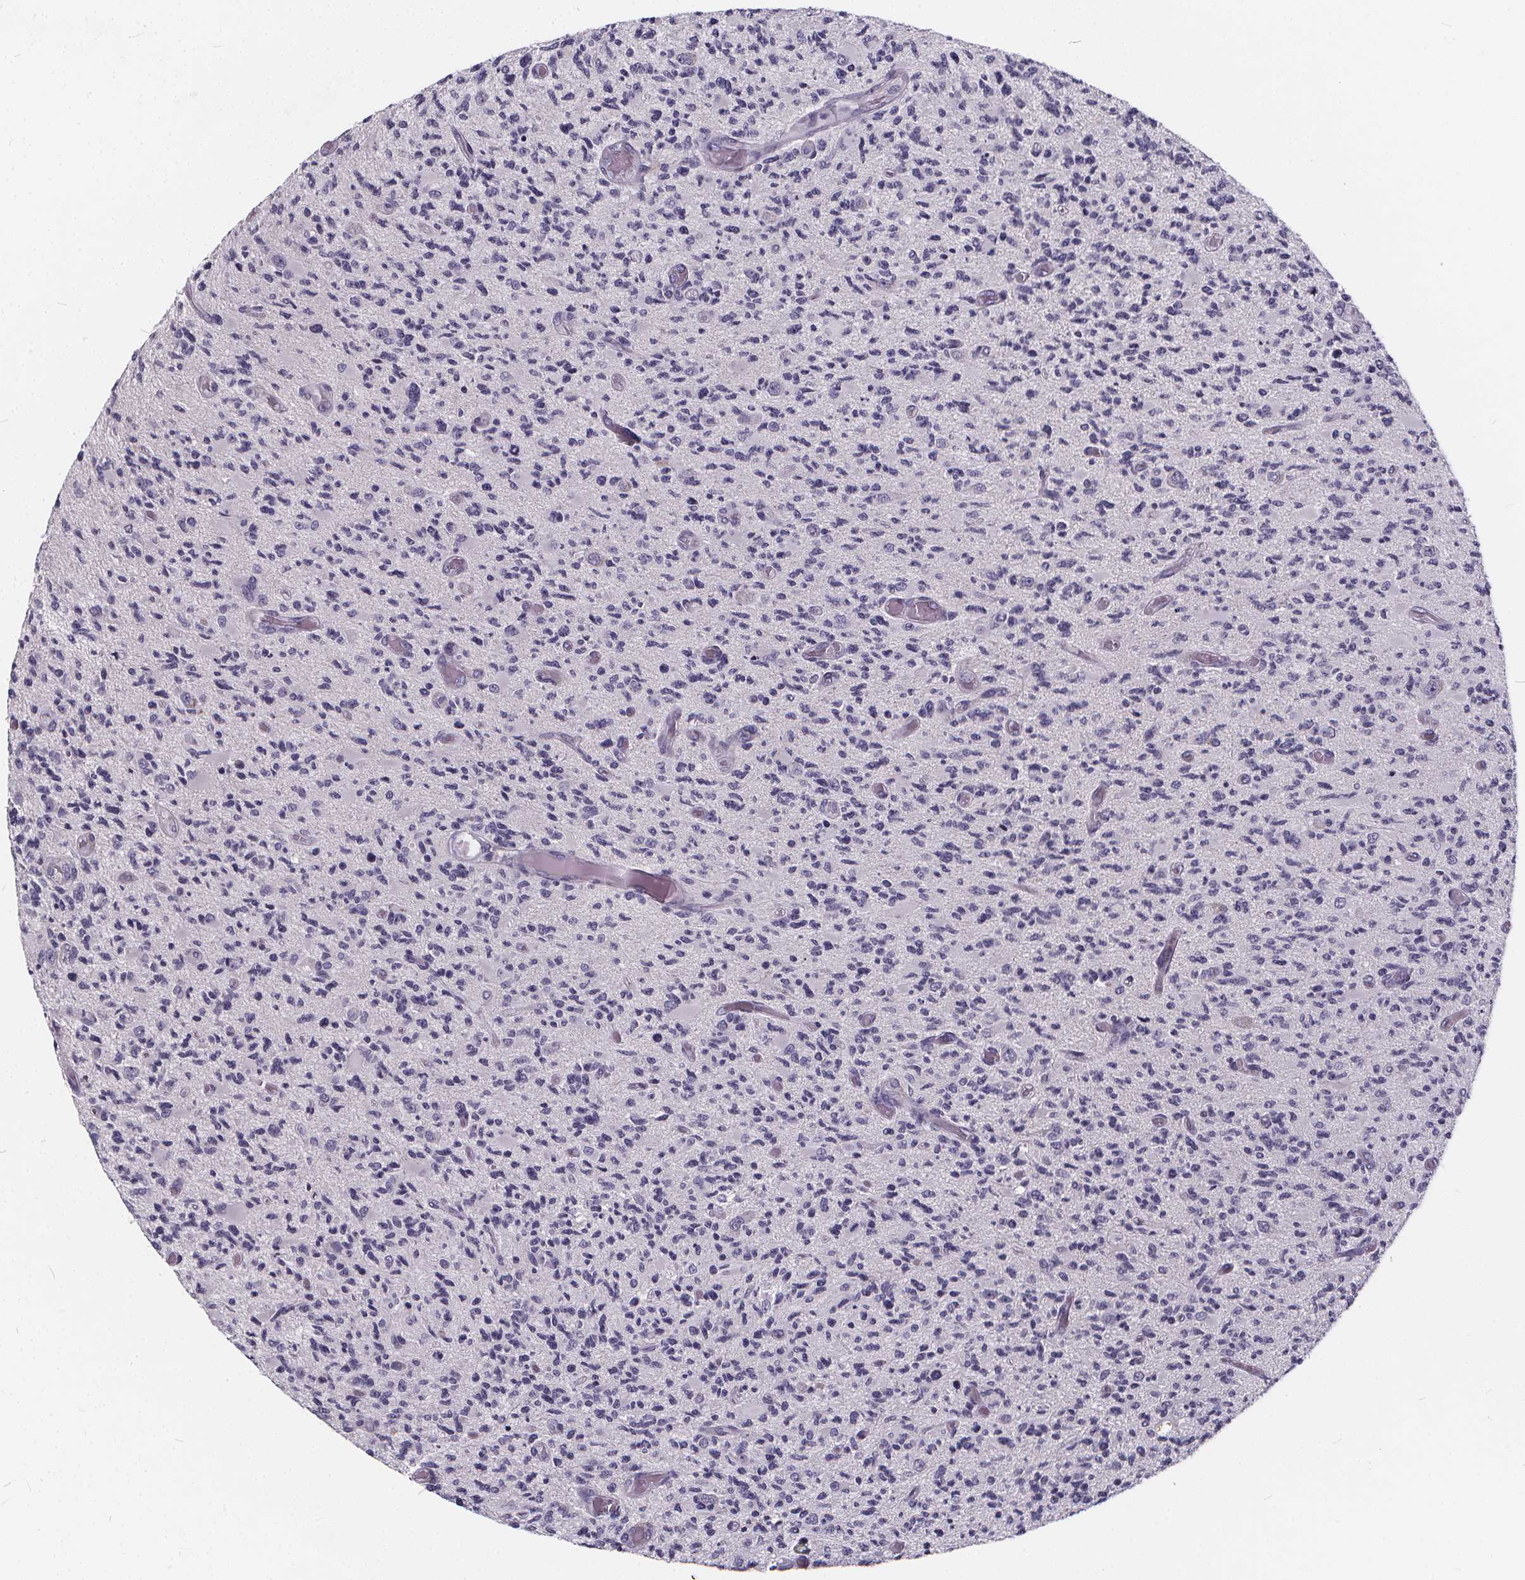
{"staining": {"intensity": "negative", "quantity": "none", "location": "none"}, "tissue": "glioma", "cell_type": "Tumor cells", "image_type": "cancer", "snomed": [{"axis": "morphology", "description": "Glioma, malignant, High grade"}, {"axis": "topography", "description": "Brain"}], "caption": "Malignant glioma (high-grade) was stained to show a protein in brown. There is no significant expression in tumor cells.", "gene": "SPEF2", "patient": {"sex": "female", "age": 63}}